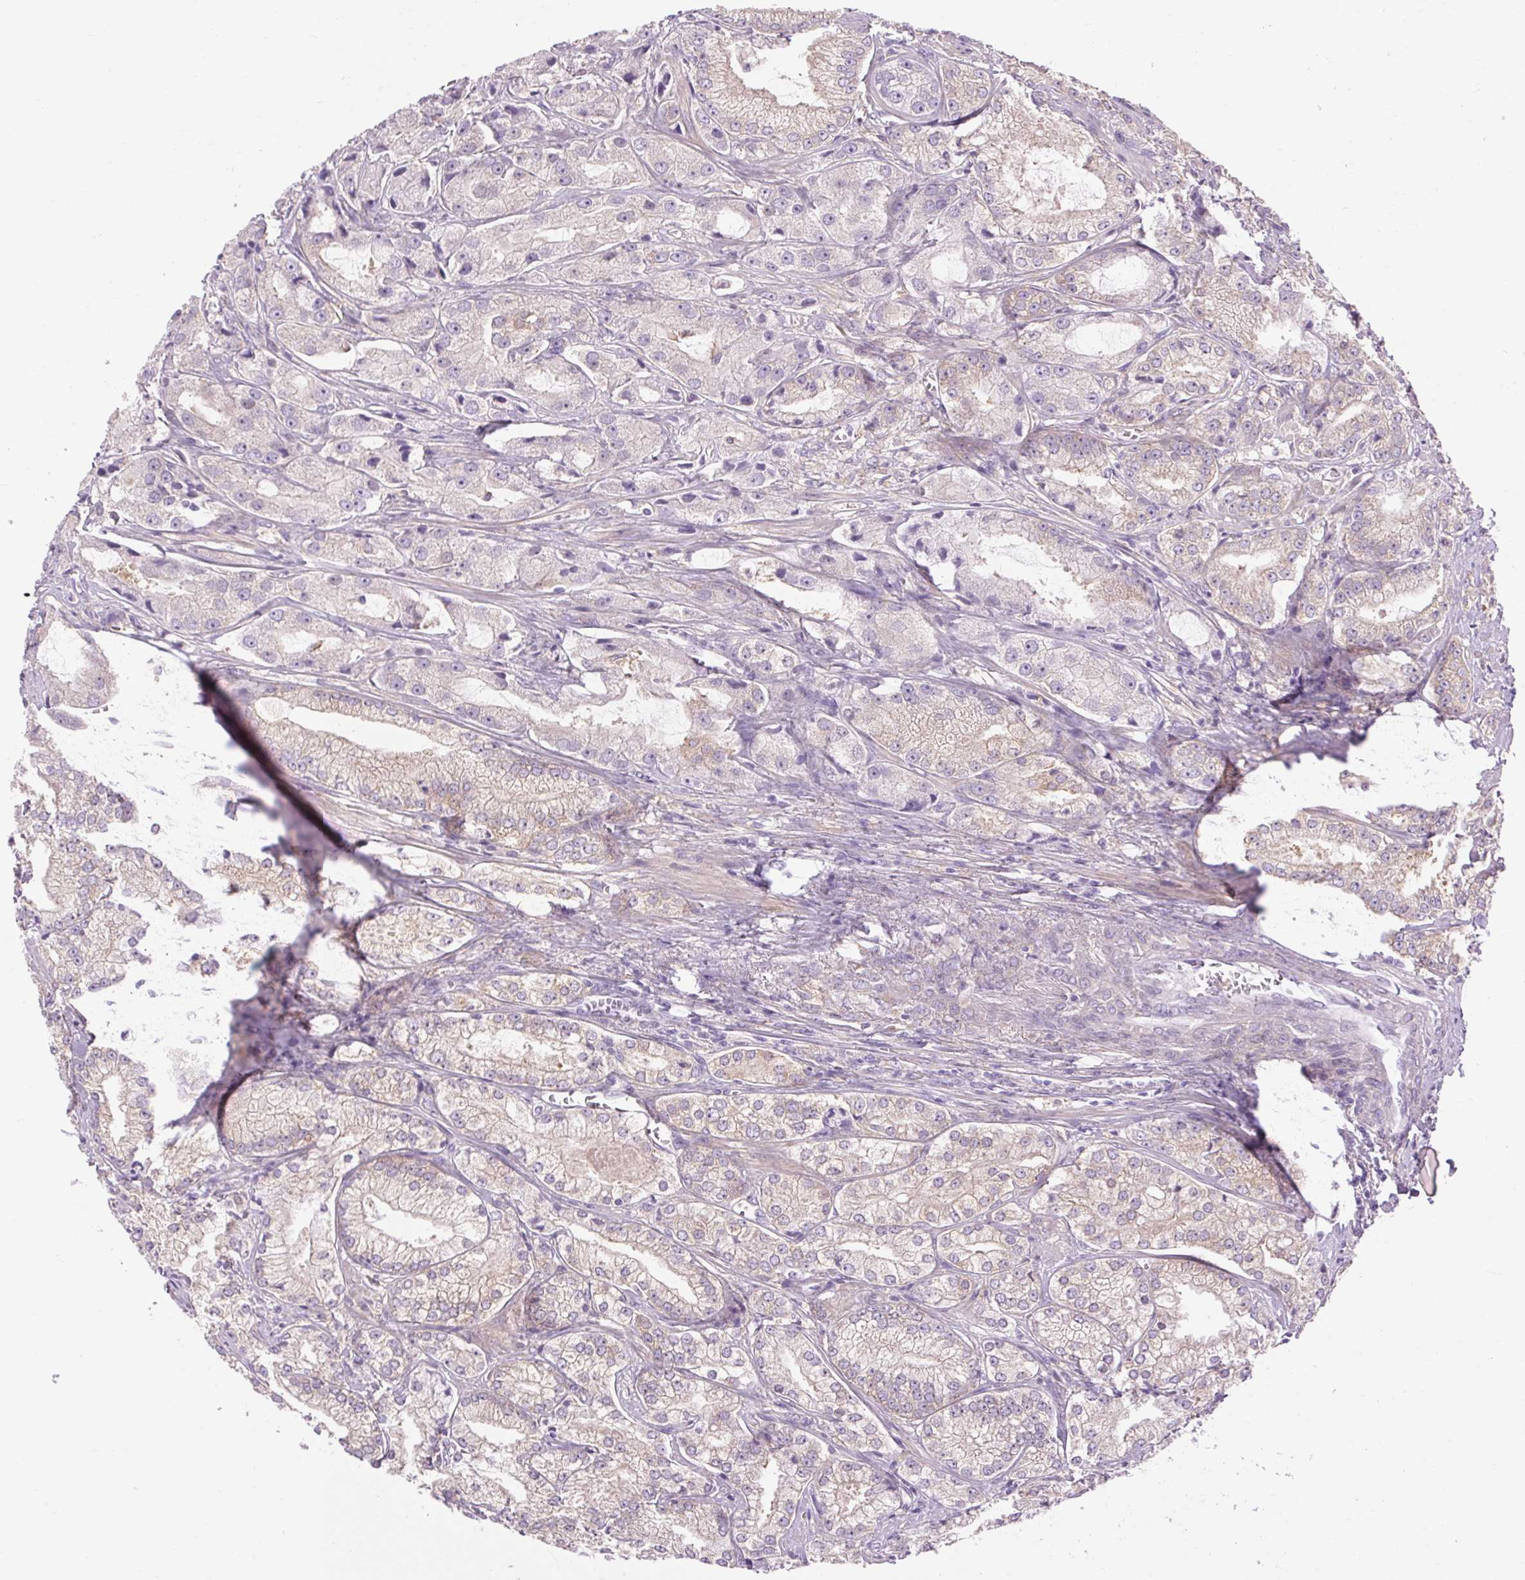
{"staining": {"intensity": "weak", "quantity": "25%-75%", "location": "cytoplasmic/membranous"}, "tissue": "prostate cancer", "cell_type": "Tumor cells", "image_type": "cancer", "snomed": [{"axis": "morphology", "description": "Adenocarcinoma, High grade"}, {"axis": "topography", "description": "Prostate"}], "caption": "Prostate cancer (adenocarcinoma (high-grade)) stained for a protein (brown) demonstrates weak cytoplasmic/membranous positive staining in about 25%-75% of tumor cells.", "gene": "SOWAHC", "patient": {"sex": "male", "age": 64}}